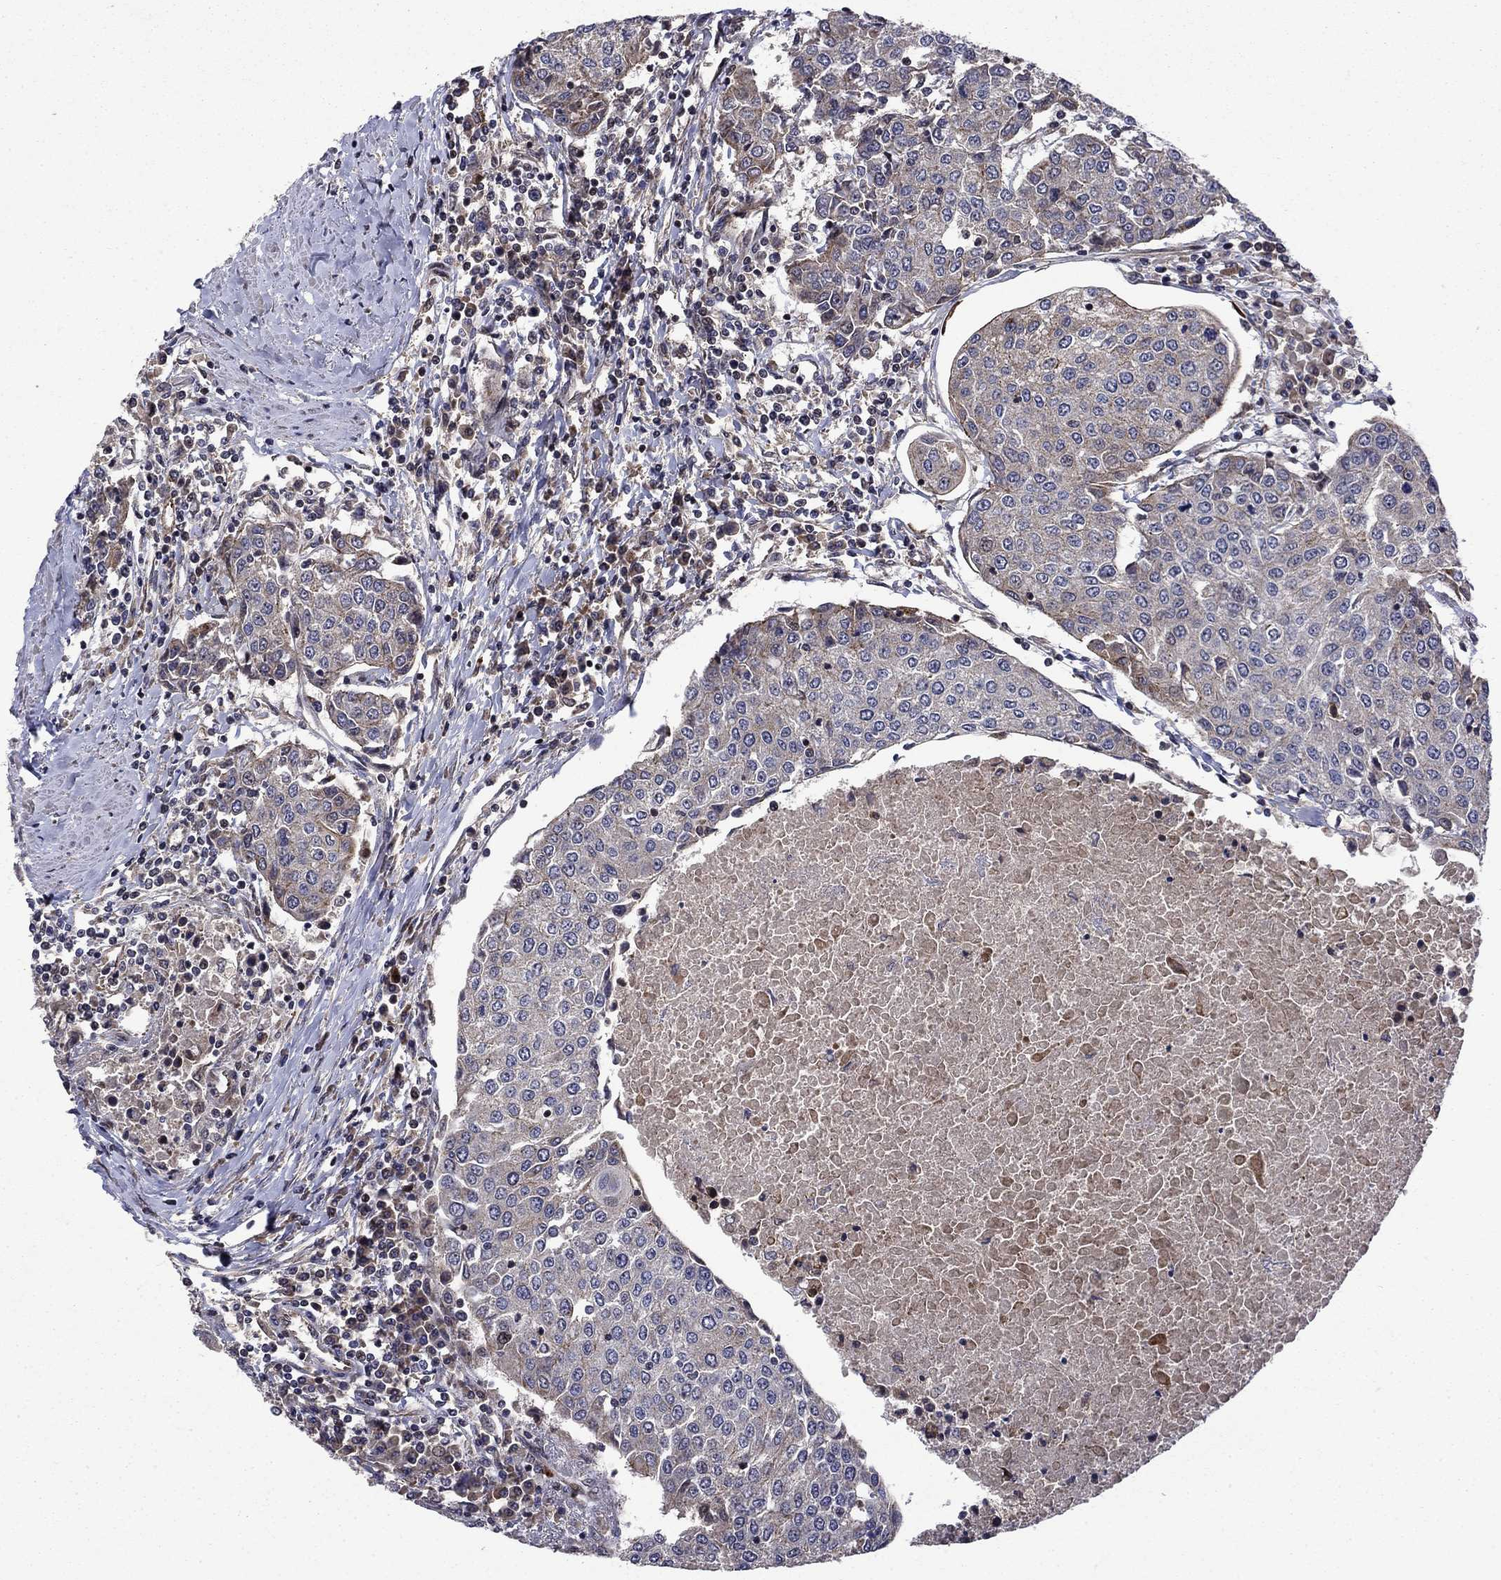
{"staining": {"intensity": "weak", "quantity": "<25%", "location": "cytoplasmic/membranous,nuclear"}, "tissue": "urothelial cancer", "cell_type": "Tumor cells", "image_type": "cancer", "snomed": [{"axis": "morphology", "description": "Urothelial carcinoma, High grade"}, {"axis": "topography", "description": "Urinary bladder"}], "caption": "An immunohistochemistry photomicrograph of urothelial carcinoma (high-grade) is shown. There is no staining in tumor cells of urothelial carcinoma (high-grade).", "gene": "AGTPBP1", "patient": {"sex": "female", "age": 85}}